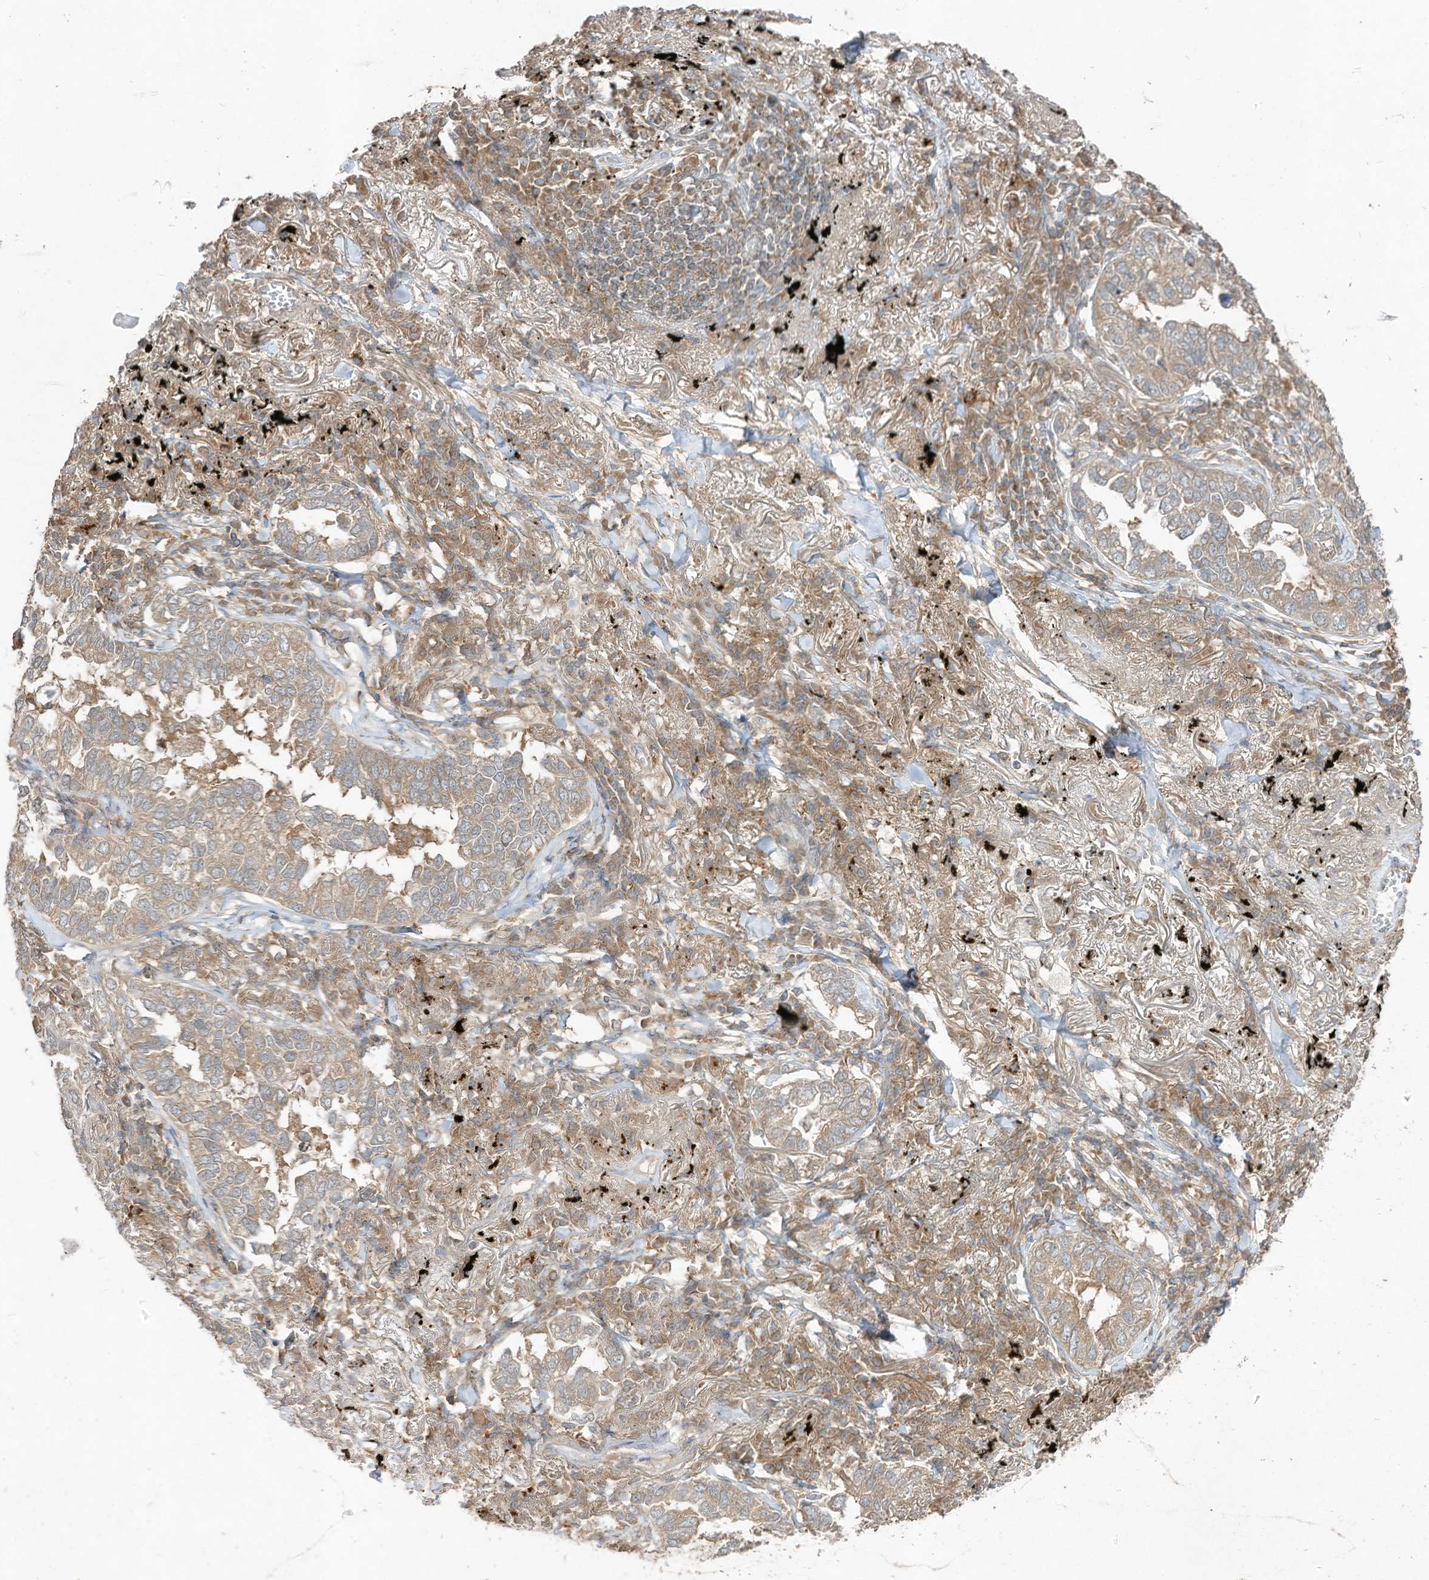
{"staining": {"intensity": "moderate", "quantity": ">75%", "location": "cytoplasmic/membranous"}, "tissue": "lung cancer", "cell_type": "Tumor cells", "image_type": "cancer", "snomed": [{"axis": "morphology", "description": "Adenocarcinoma, NOS"}, {"axis": "topography", "description": "Lung"}], "caption": "This photomicrograph displays immunohistochemistry staining of lung cancer (adenocarcinoma), with medium moderate cytoplasmic/membranous positivity in about >75% of tumor cells.", "gene": "LDAH", "patient": {"sex": "male", "age": 65}}